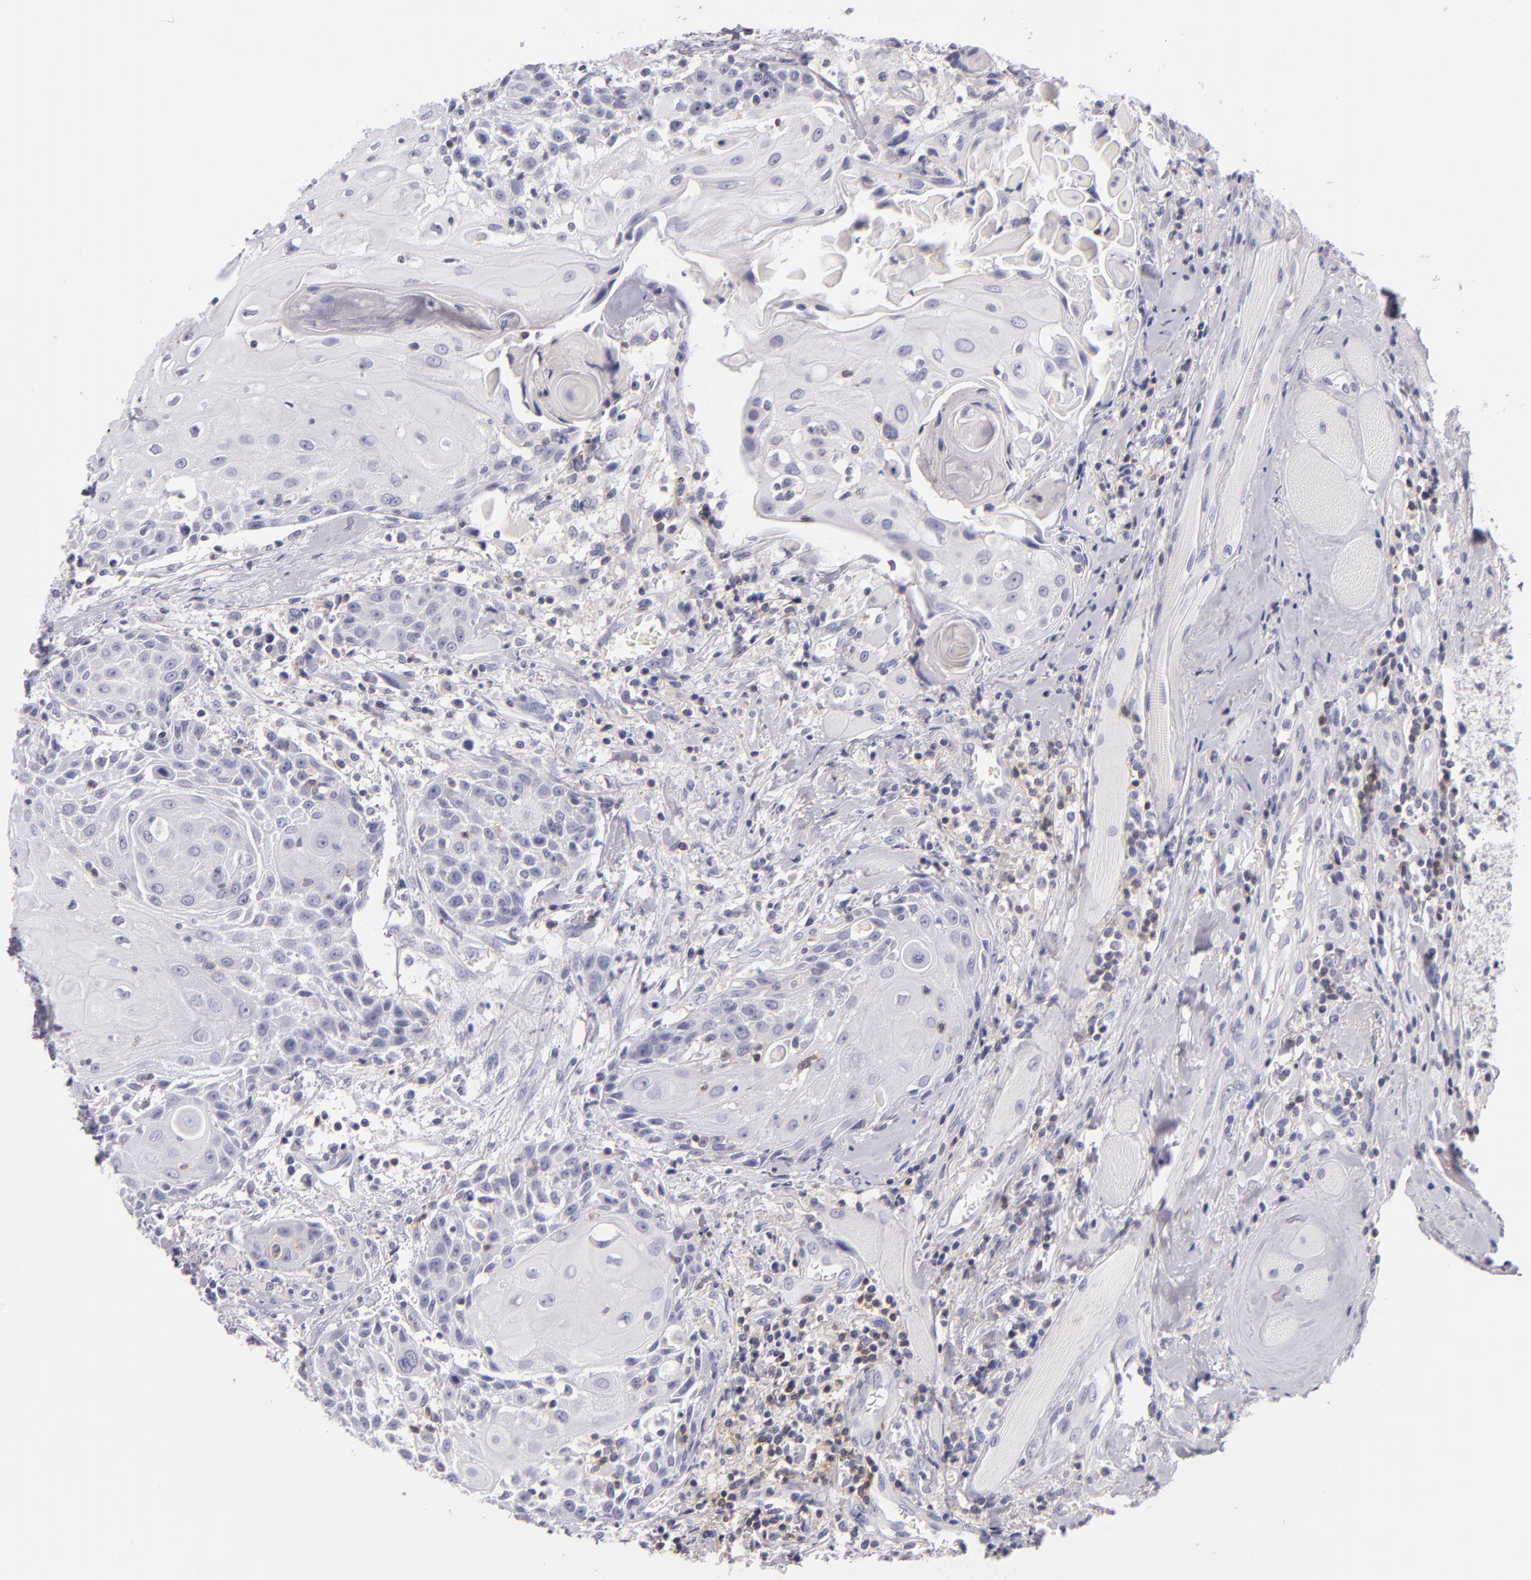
{"staining": {"intensity": "negative", "quantity": "none", "location": "none"}, "tissue": "head and neck cancer", "cell_type": "Tumor cells", "image_type": "cancer", "snomed": [{"axis": "morphology", "description": "Squamous cell carcinoma, NOS"}, {"axis": "topography", "description": "Oral tissue"}, {"axis": "topography", "description": "Head-Neck"}], "caption": "IHC of squamous cell carcinoma (head and neck) reveals no expression in tumor cells. The staining is performed using DAB (3,3'-diaminobenzidine) brown chromogen with nuclei counter-stained in using hematoxylin.", "gene": "CD48", "patient": {"sex": "female", "age": 82}}